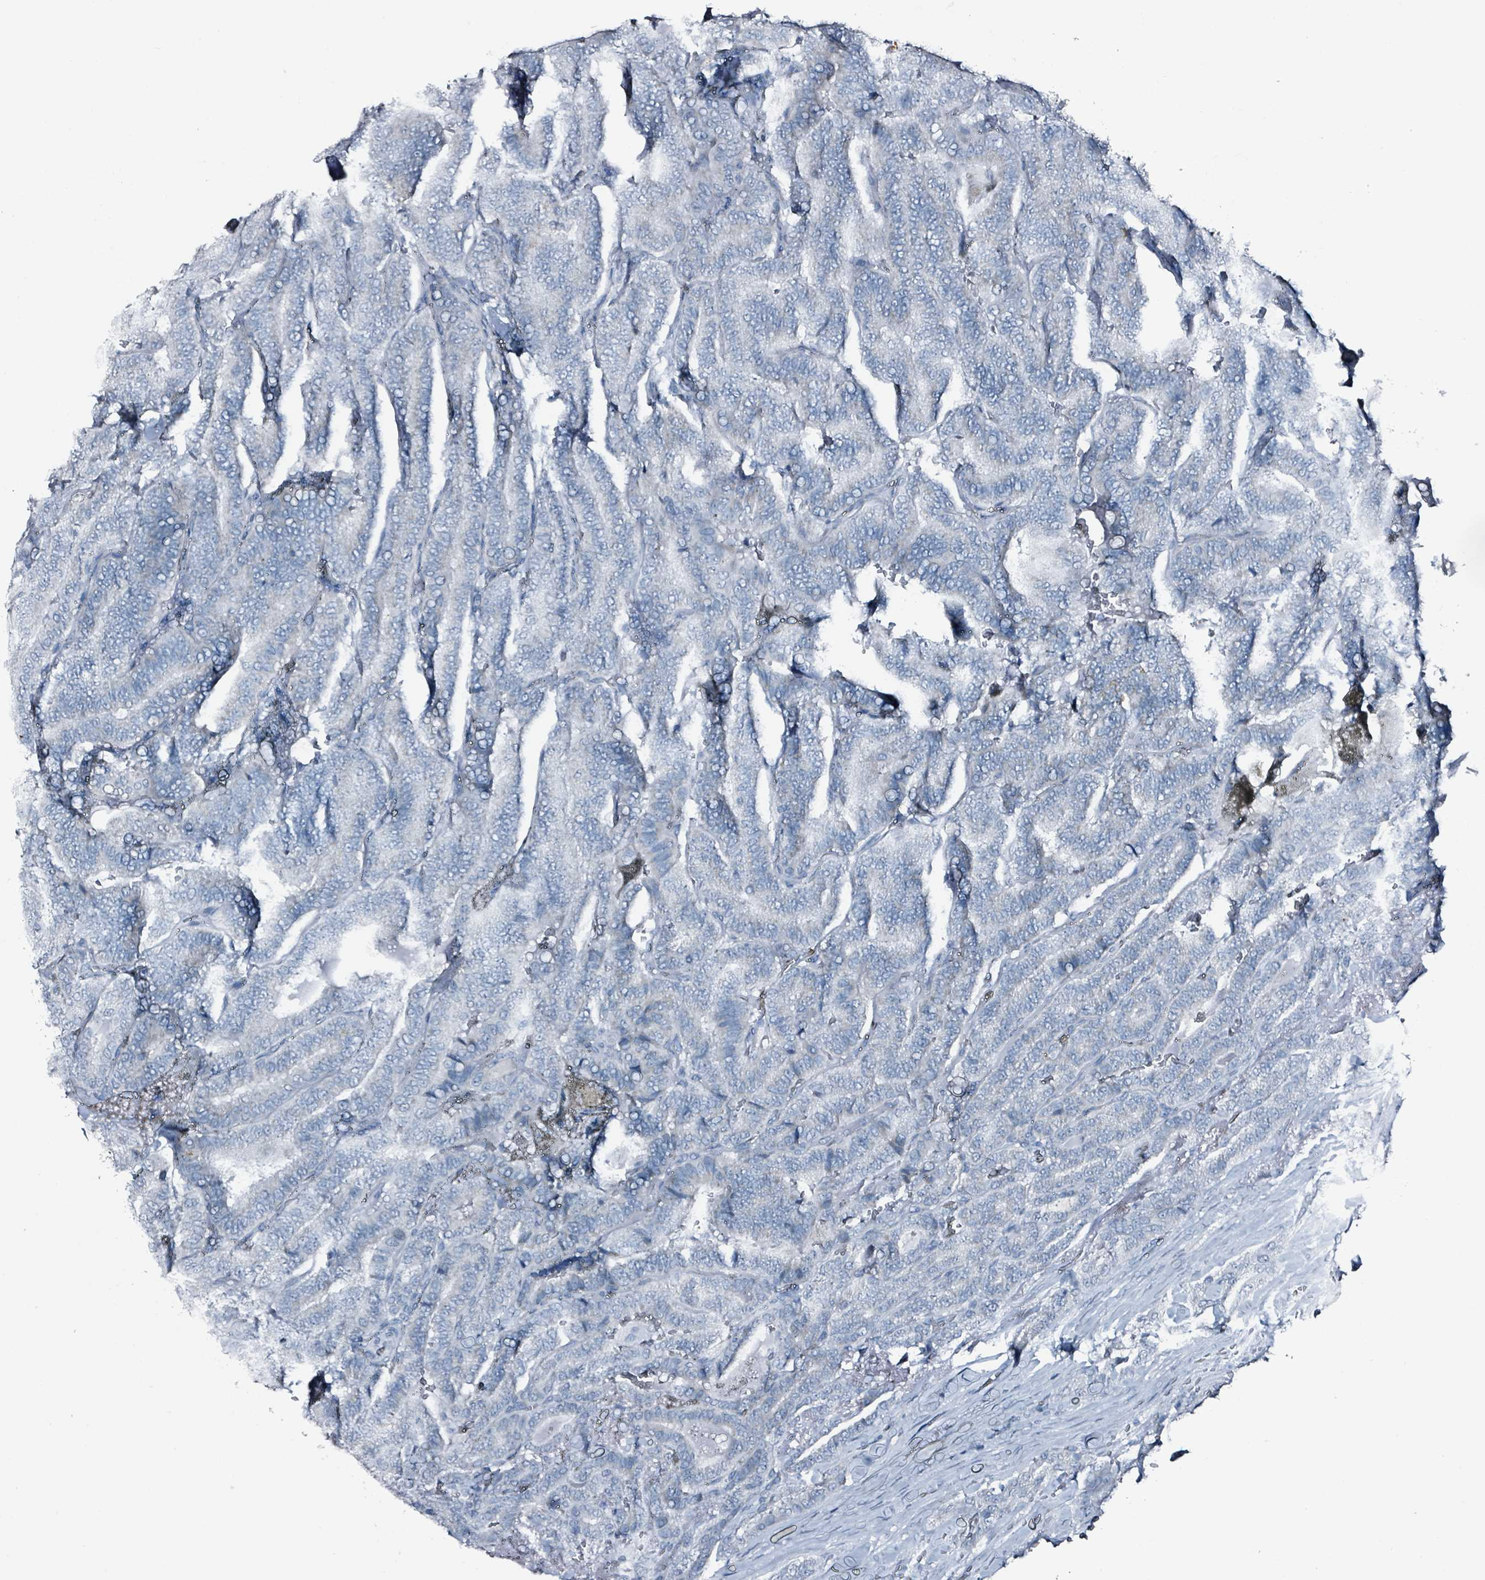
{"staining": {"intensity": "negative", "quantity": "none", "location": "none"}, "tissue": "thyroid cancer", "cell_type": "Tumor cells", "image_type": "cancer", "snomed": [{"axis": "morphology", "description": "Papillary adenocarcinoma, NOS"}, {"axis": "topography", "description": "Thyroid gland"}], "caption": "Immunohistochemical staining of thyroid cancer exhibits no significant positivity in tumor cells. (IHC, brightfield microscopy, high magnification).", "gene": "CA9", "patient": {"sex": "male", "age": 61}}